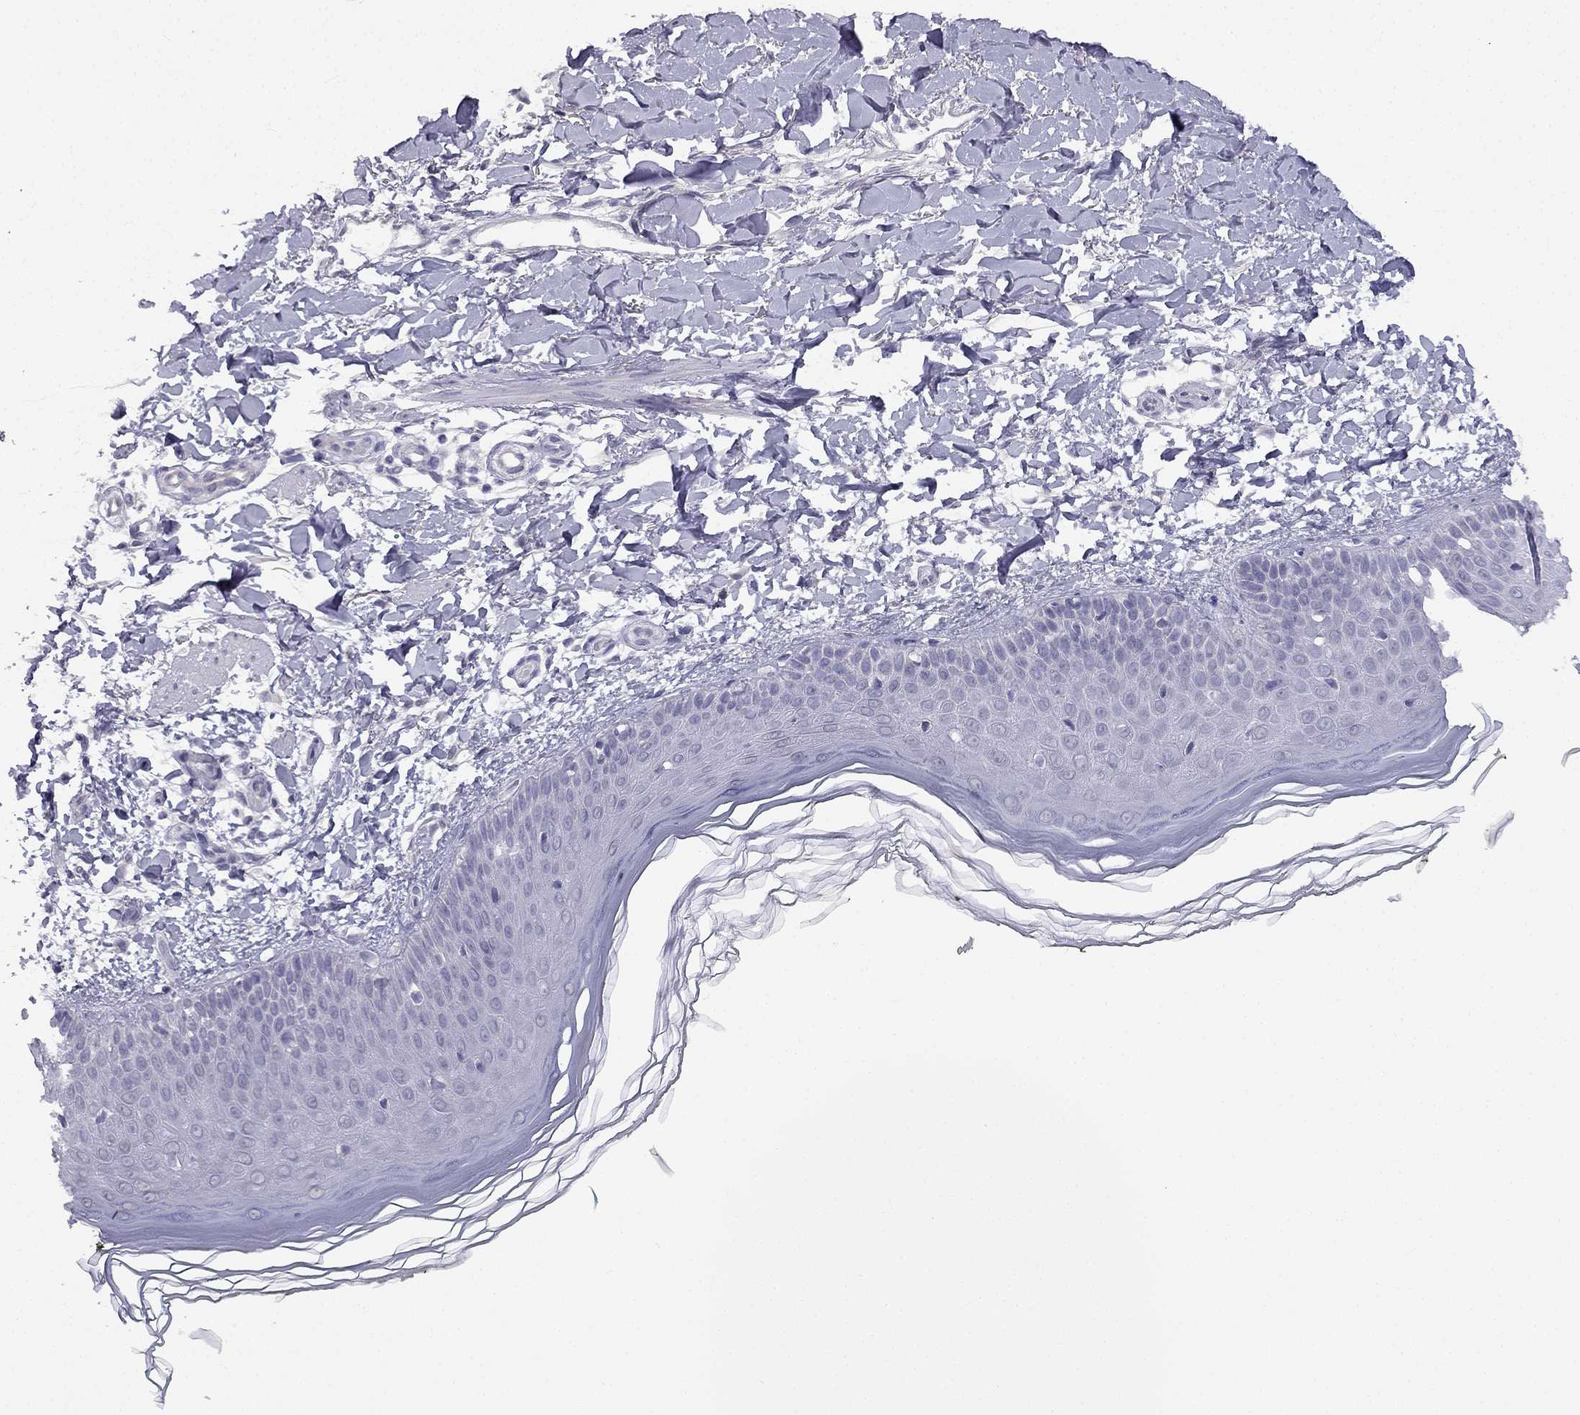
{"staining": {"intensity": "negative", "quantity": "none", "location": "none"}, "tissue": "skin", "cell_type": "Fibroblasts", "image_type": "normal", "snomed": [{"axis": "morphology", "description": "Normal tissue, NOS"}, {"axis": "topography", "description": "Skin"}], "caption": "High power microscopy histopathology image of an immunohistochemistry (IHC) histopathology image of normal skin, revealing no significant staining in fibroblasts. (DAB IHC, high magnification).", "gene": "C16orf89", "patient": {"sex": "female", "age": 62}}